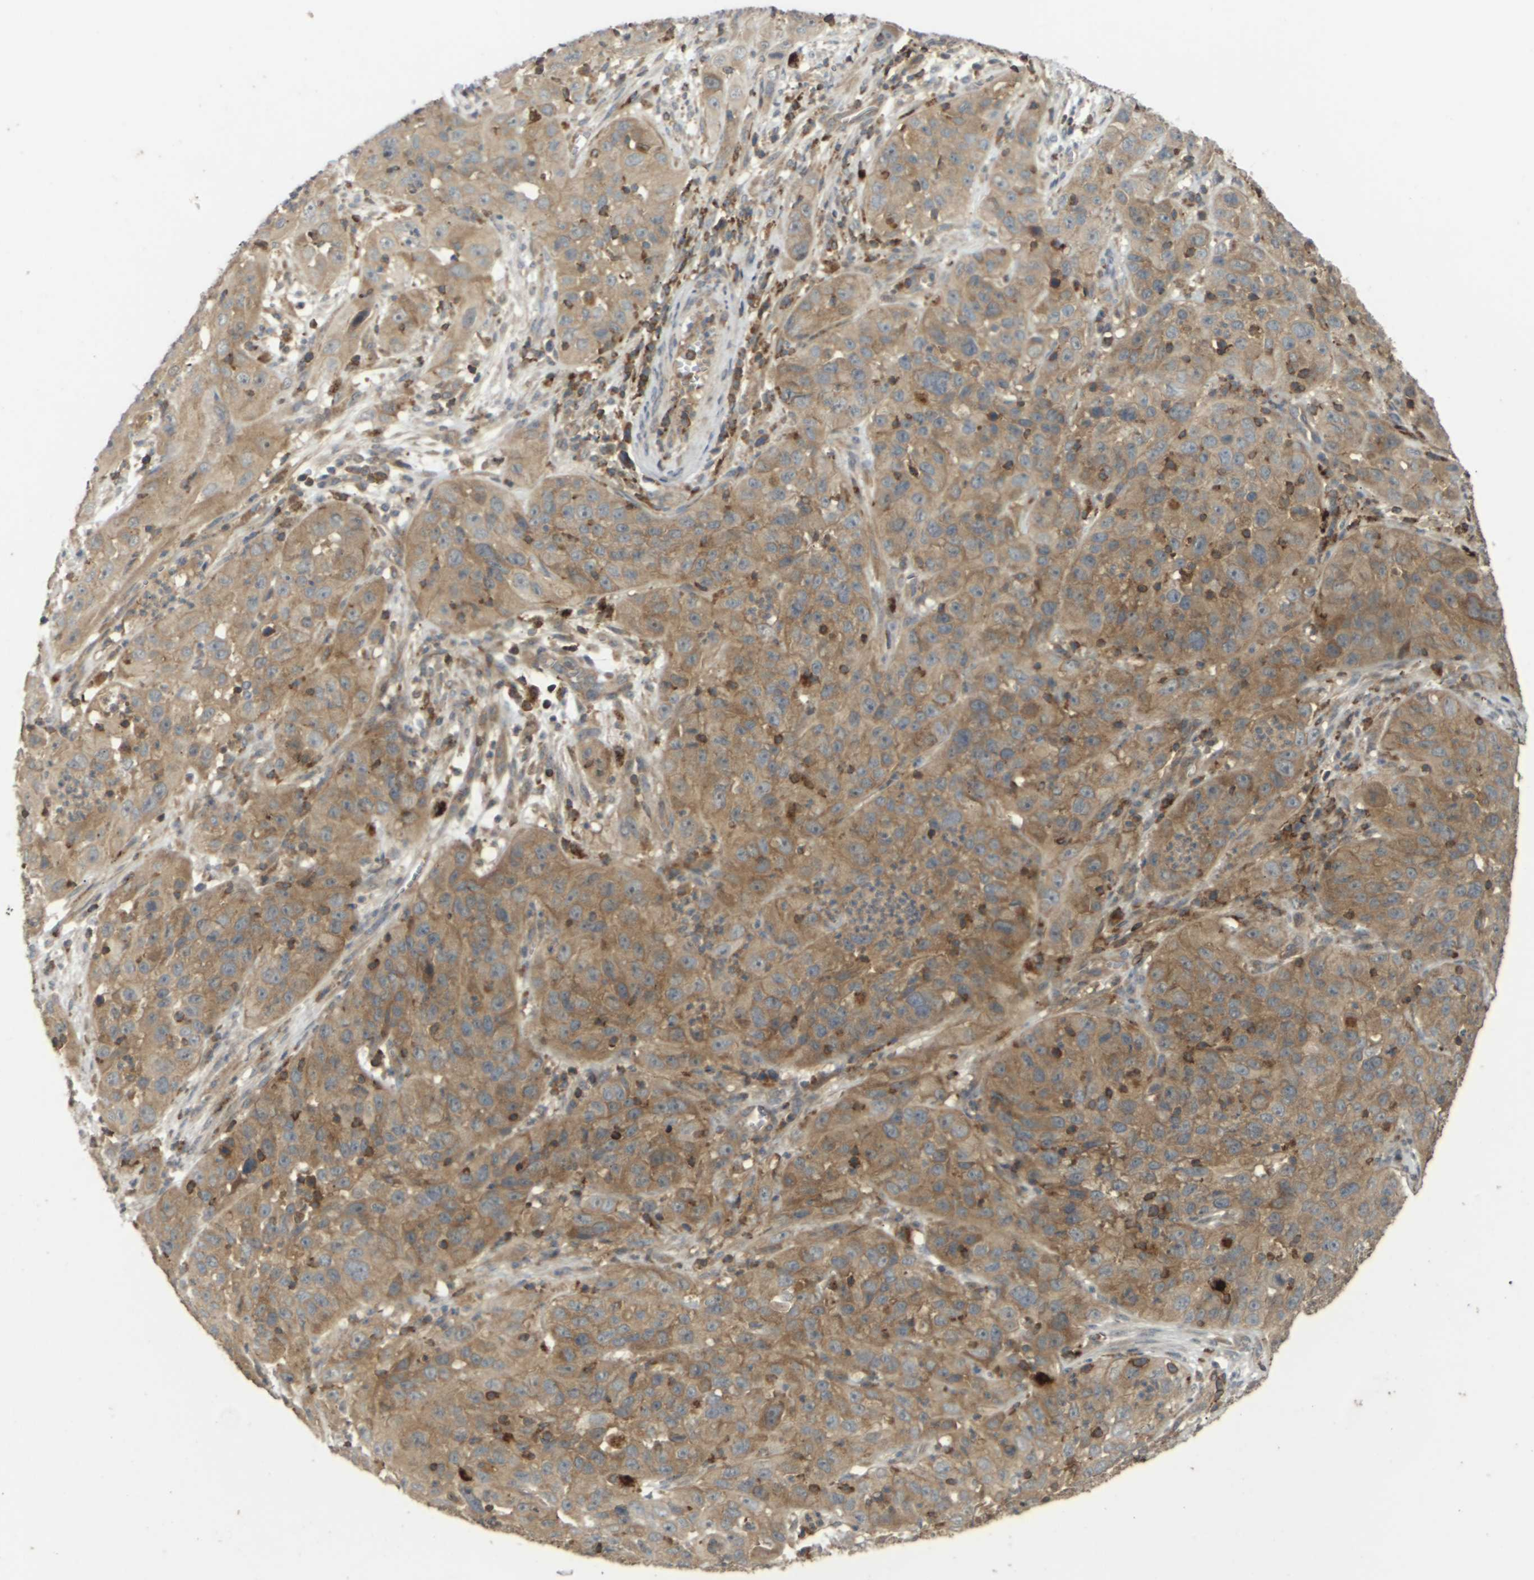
{"staining": {"intensity": "moderate", "quantity": ">75%", "location": "cytoplasmic/membranous"}, "tissue": "cervical cancer", "cell_type": "Tumor cells", "image_type": "cancer", "snomed": [{"axis": "morphology", "description": "Squamous cell carcinoma, NOS"}, {"axis": "topography", "description": "Cervix"}], "caption": "Protein expression analysis of human cervical squamous cell carcinoma reveals moderate cytoplasmic/membranous expression in approximately >75% of tumor cells.", "gene": "KSR1", "patient": {"sex": "female", "age": 32}}